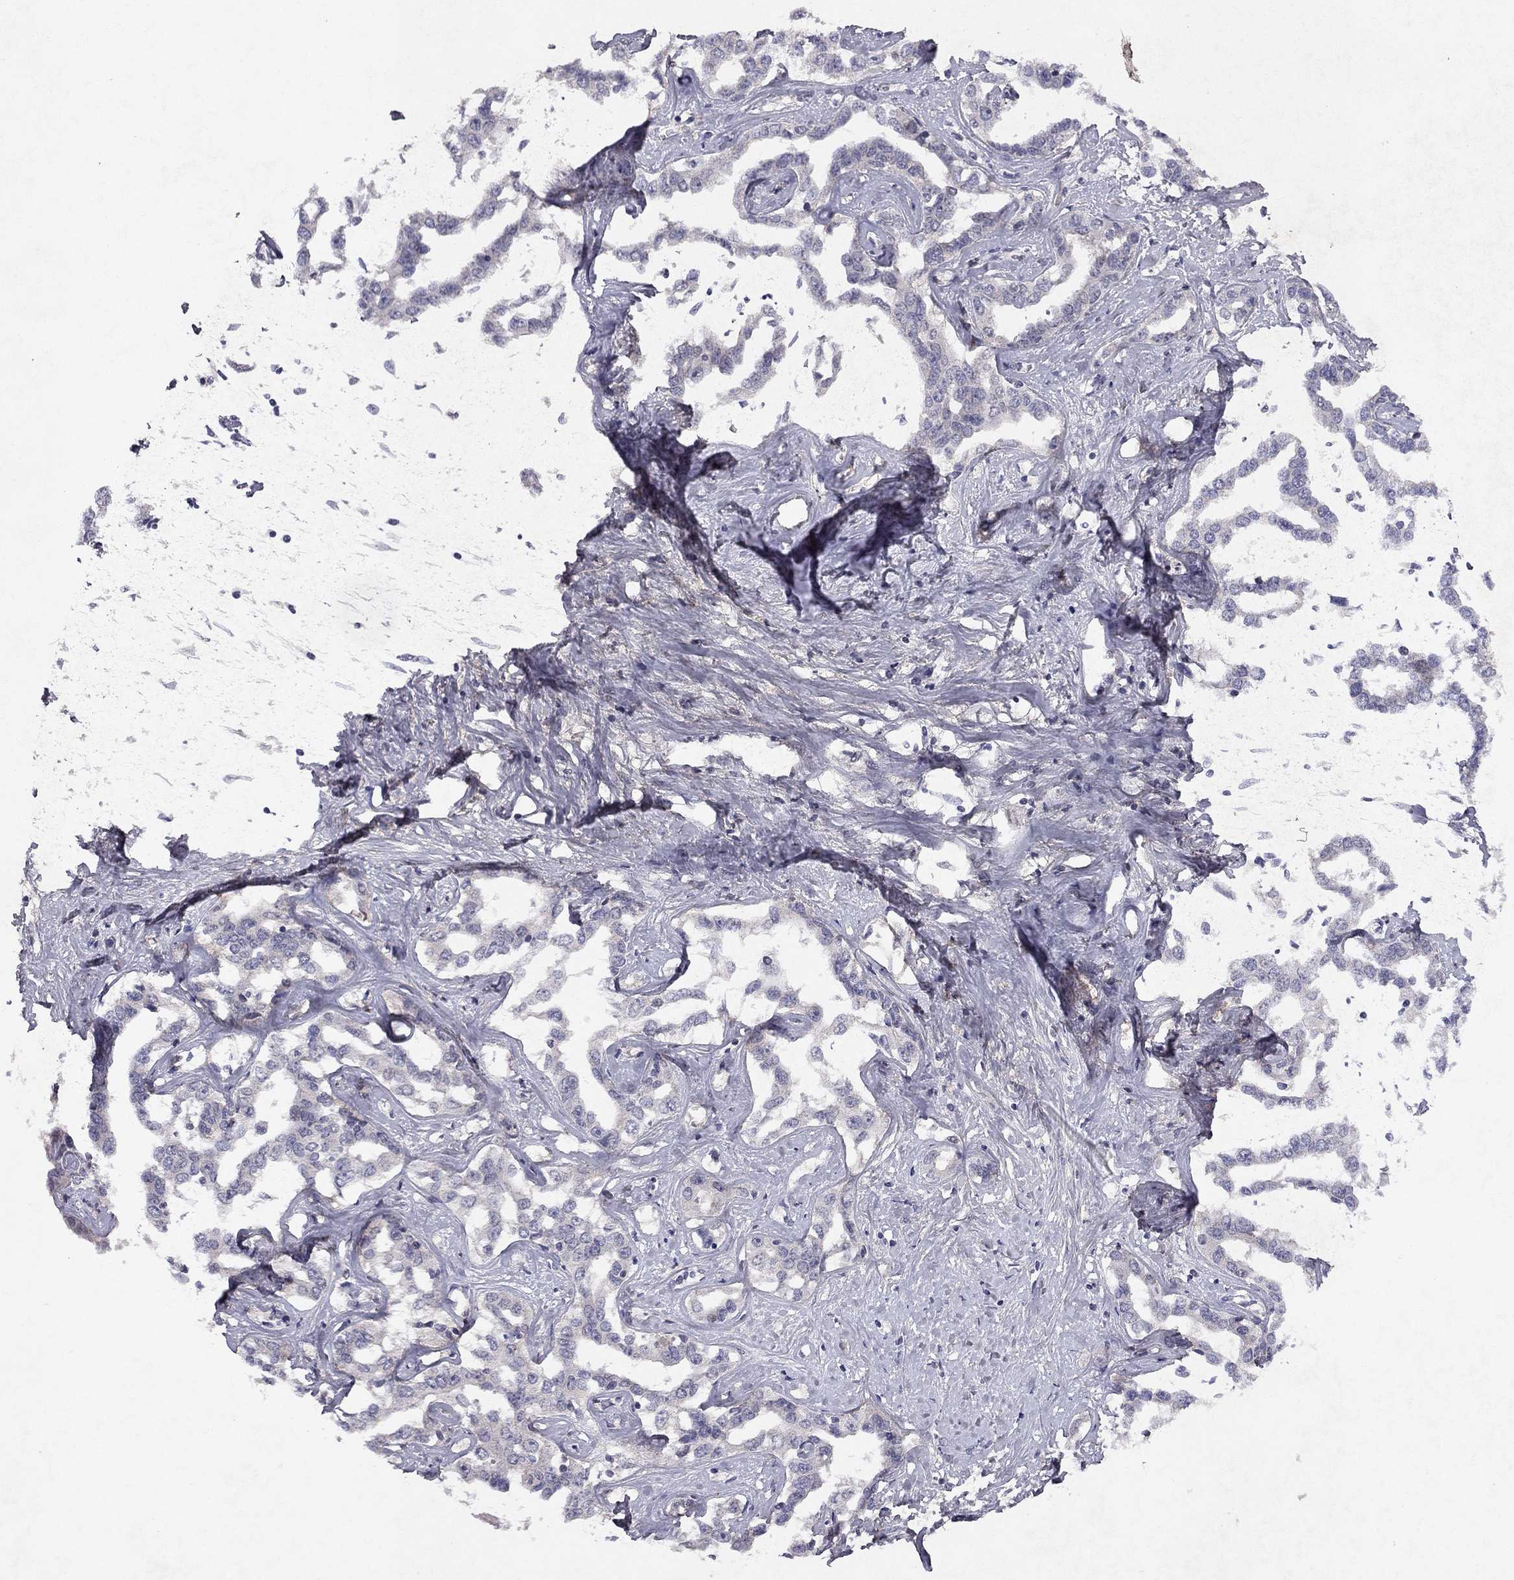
{"staining": {"intensity": "negative", "quantity": "none", "location": "none"}, "tissue": "liver cancer", "cell_type": "Tumor cells", "image_type": "cancer", "snomed": [{"axis": "morphology", "description": "Cholangiocarcinoma"}, {"axis": "topography", "description": "Liver"}], "caption": "There is no significant staining in tumor cells of liver cancer. Brightfield microscopy of immunohistochemistry (IHC) stained with DAB (3,3'-diaminobenzidine) (brown) and hematoxylin (blue), captured at high magnification.", "gene": "ESR2", "patient": {"sex": "male", "age": 59}}